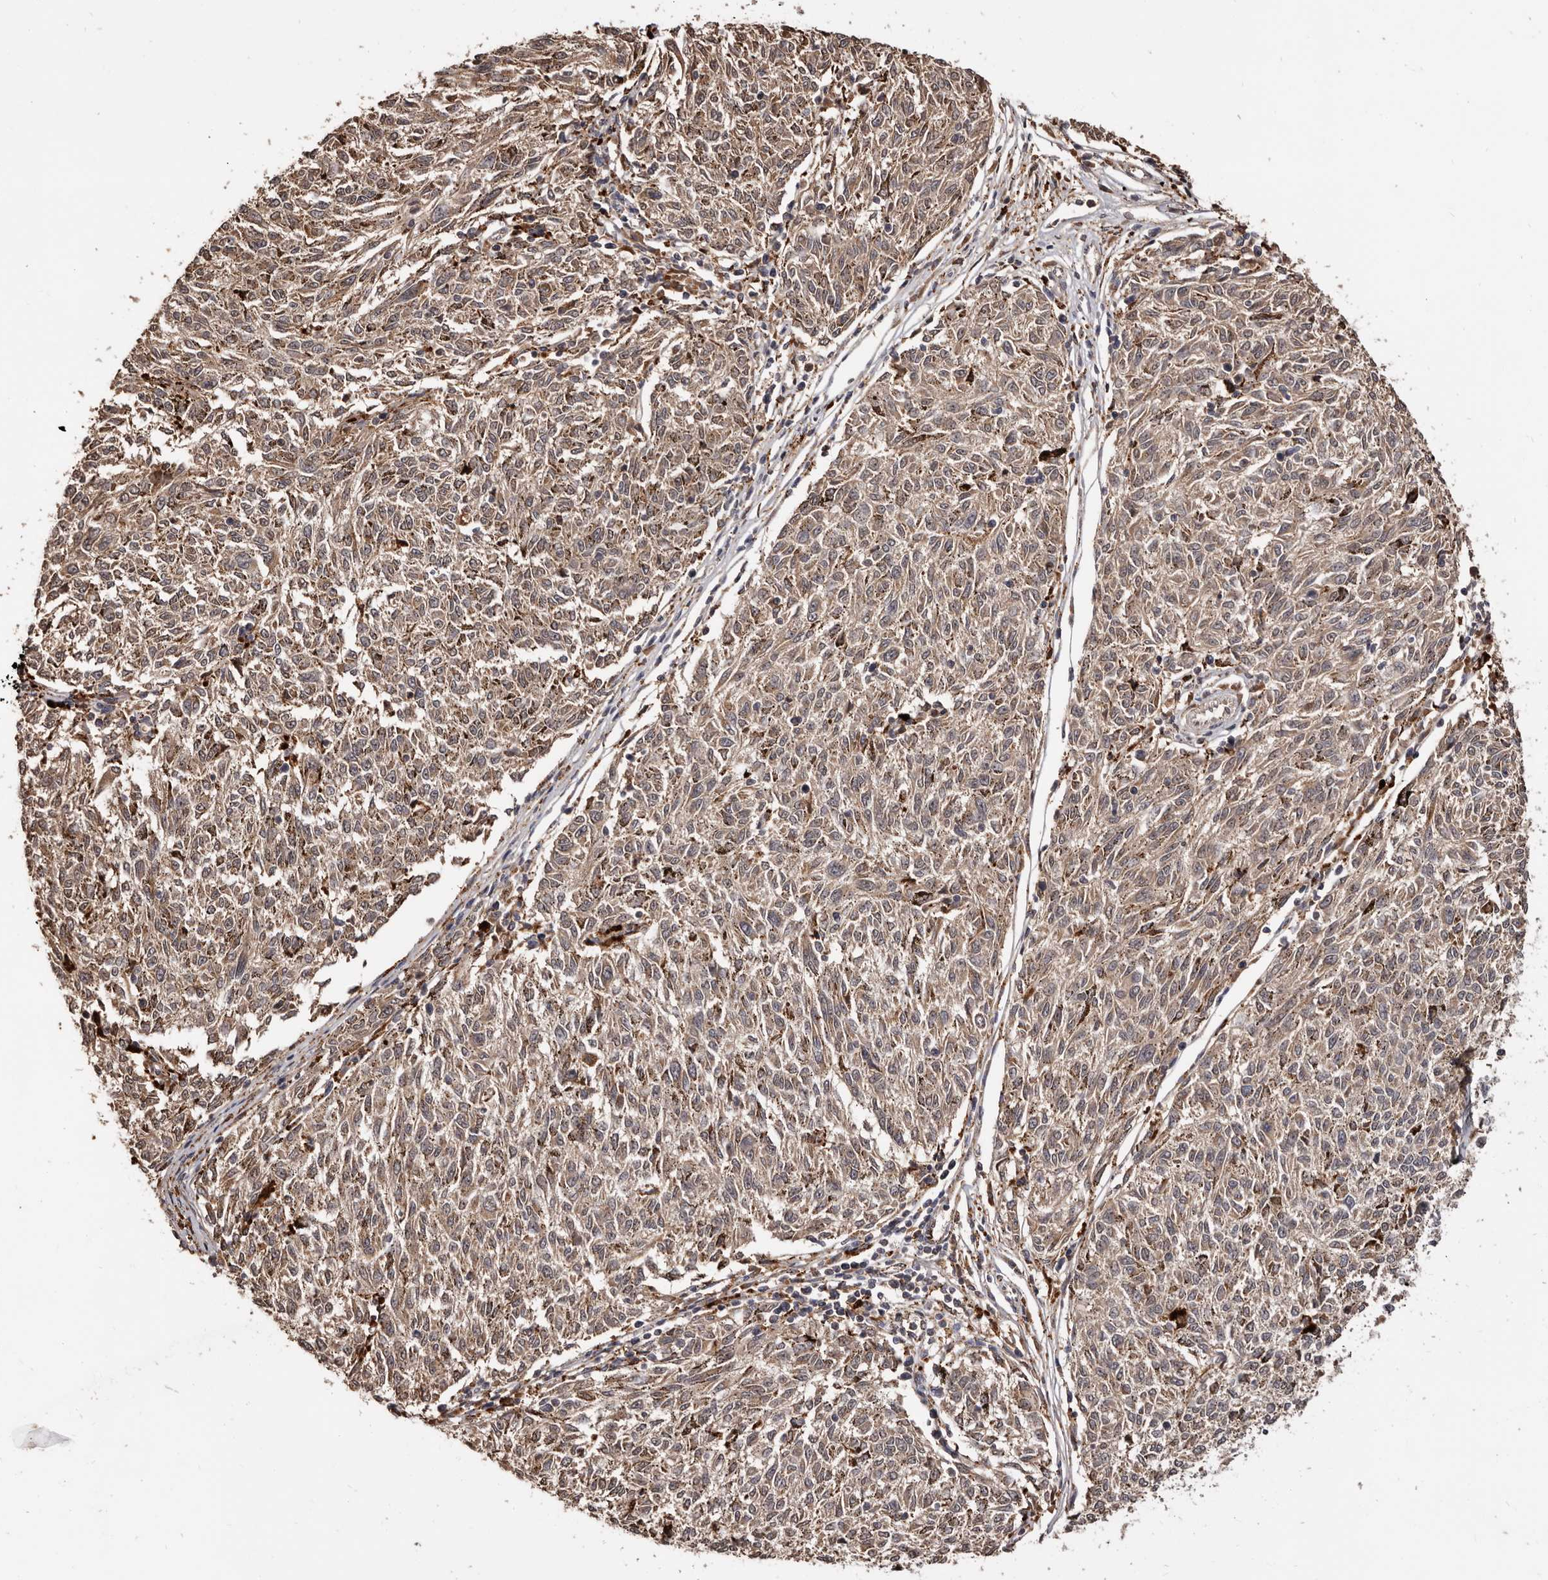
{"staining": {"intensity": "weak", "quantity": ">75%", "location": "cytoplasmic/membranous"}, "tissue": "melanoma", "cell_type": "Tumor cells", "image_type": "cancer", "snomed": [{"axis": "morphology", "description": "Malignant melanoma, NOS"}, {"axis": "topography", "description": "Skin"}], "caption": "Immunohistochemical staining of malignant melanoma demonstrates low levels of weak cytoplasmic/membranous protein expression in about >75% of tumor cells.", "gene": "AKAP7", "patient": {"sex": "female", "age": 72}}